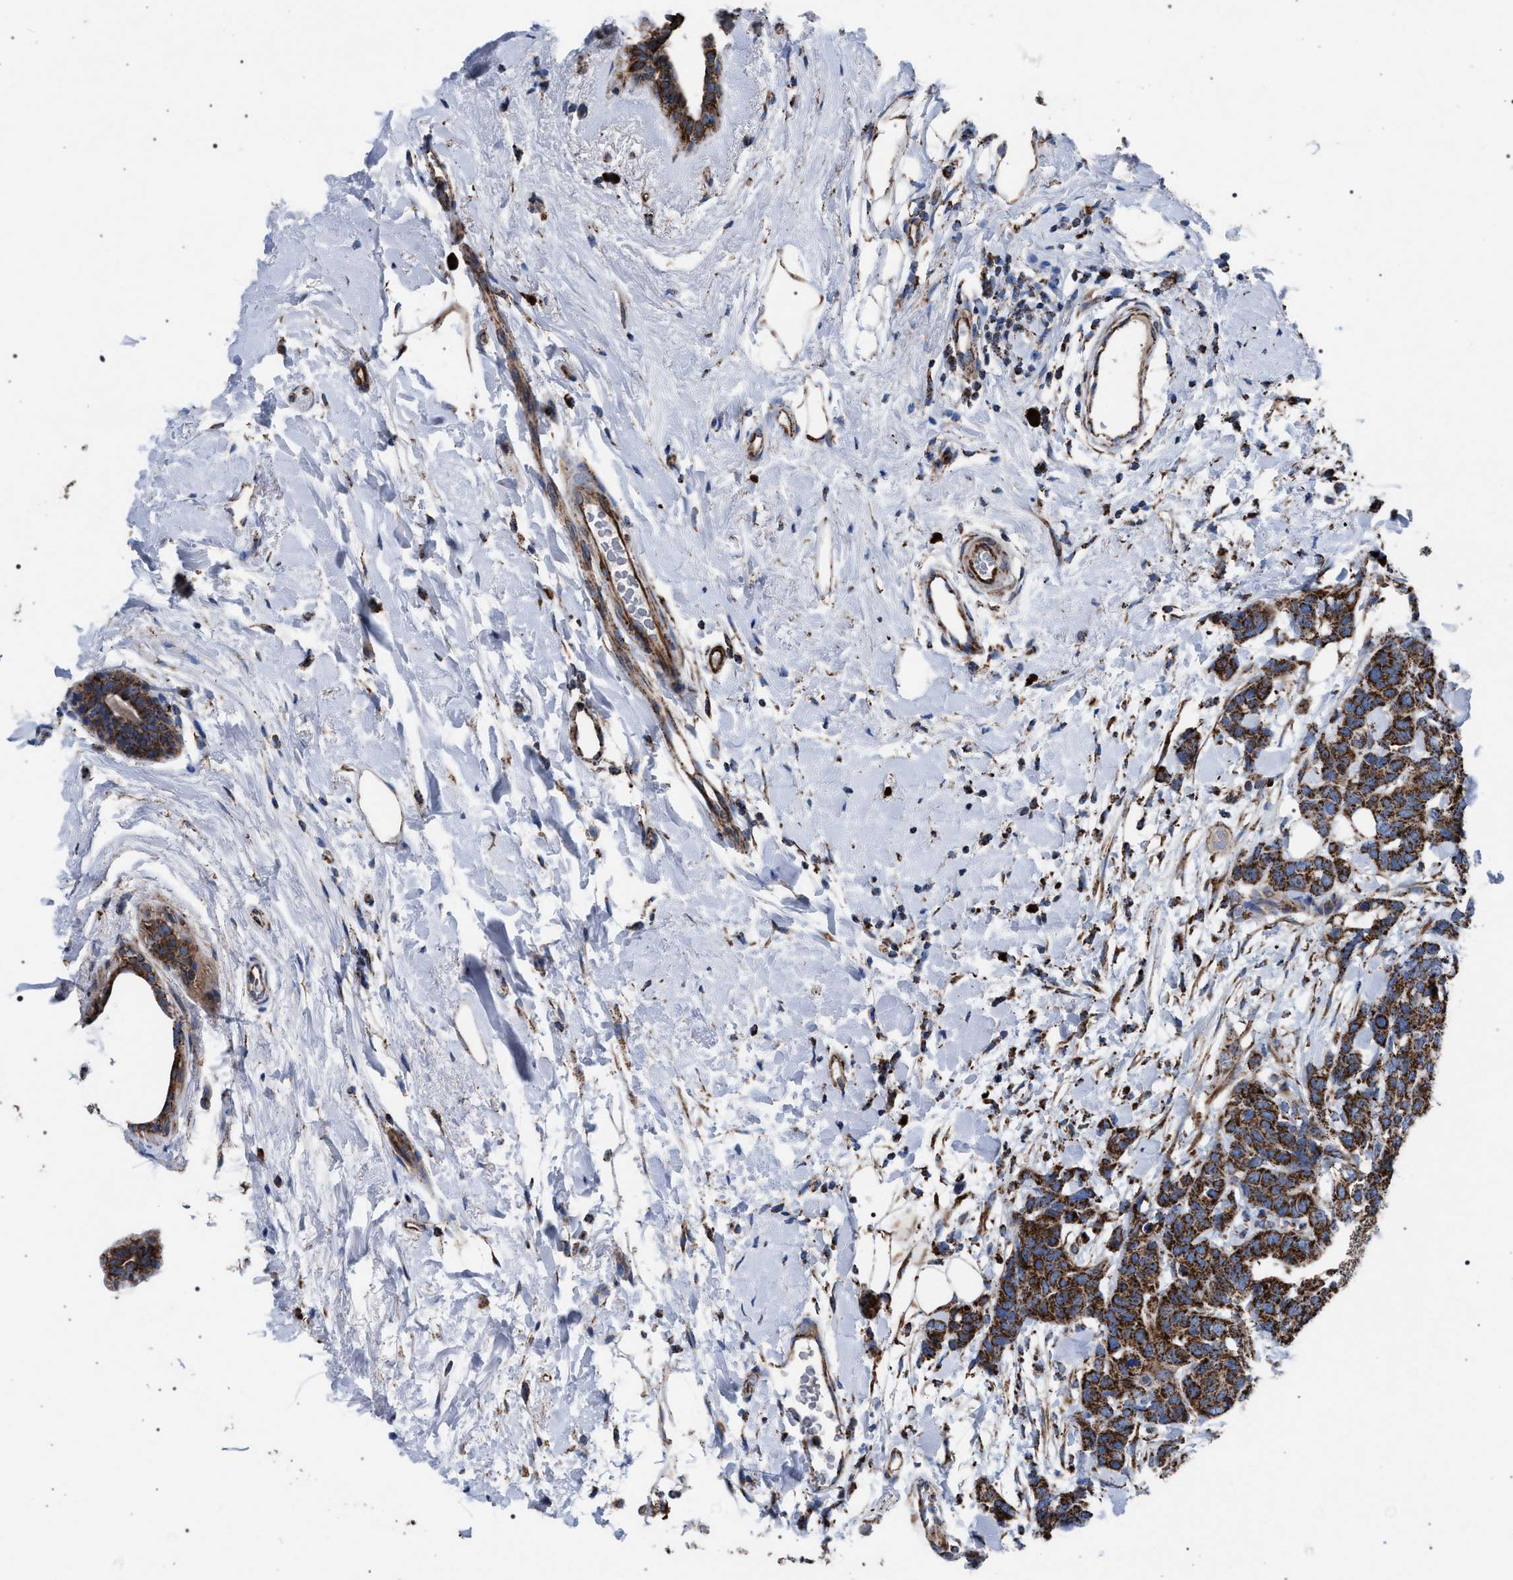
{"staining": {"intensity": "strong", "quantity": ">75%", "location": "cytoplasmic/membranous"}, "tissue": "breast cancer", "cell_type": "Tumor cells", "image_type": "cancer", "snomed": [{"axis": "morphology", "description": "Duct carcinoma"}, {"axis": "topography", "description": "Breast"}], "caption": "There is high levels of strong cytoplasmic/membranous expression in tumor cells of breast cancer (invasive ductal carcinoma), as demonstrated by immunohistochemical staining (brown color).", "gene": "VPS13A", "patient": {"sex": "female", "age": 87}}